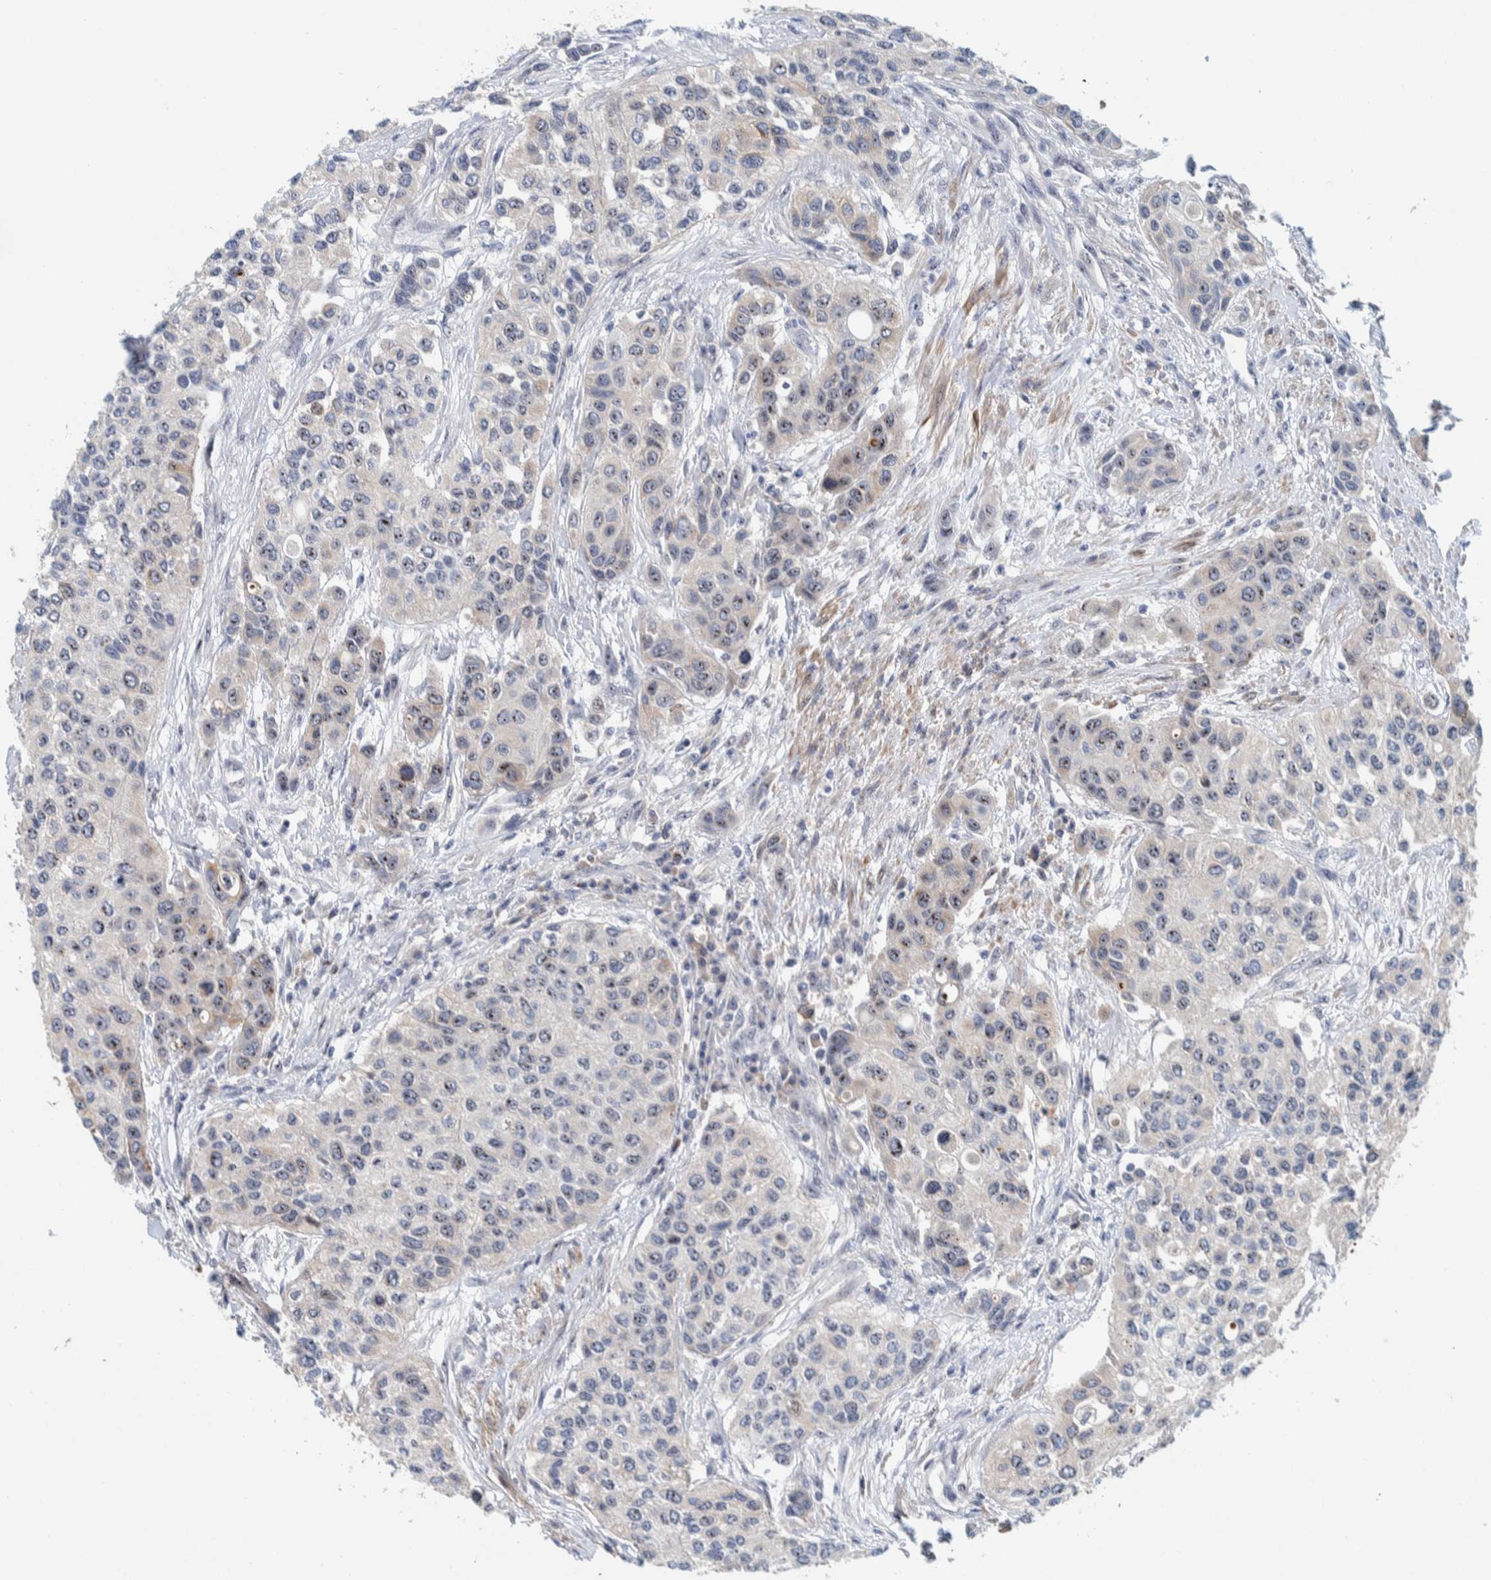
{"staining": {"intensity": "moderate", "quantity": "25%-75%", "location": "nuclear"}, "tissue": "urothelial cancer", "cell_type": "Tumor cells", "image_type": "cancer", "snomed": [{"axis": "morphology", "description": "Urothelial carcinoma, High grade"}, {"axis": "topography", "description": "Urinary bladder"}], "caption": "A brown stain highlights moderate nuclear positivity of a protein in urothelial carcinoma (high-grade) tumor cells. Using DAB (brown) and hematoxylin (blue) stains, captured at high magnification using brightfield microscopy.", "gene": "NOL11", "patient": {"sex": "female", "age": 56}}